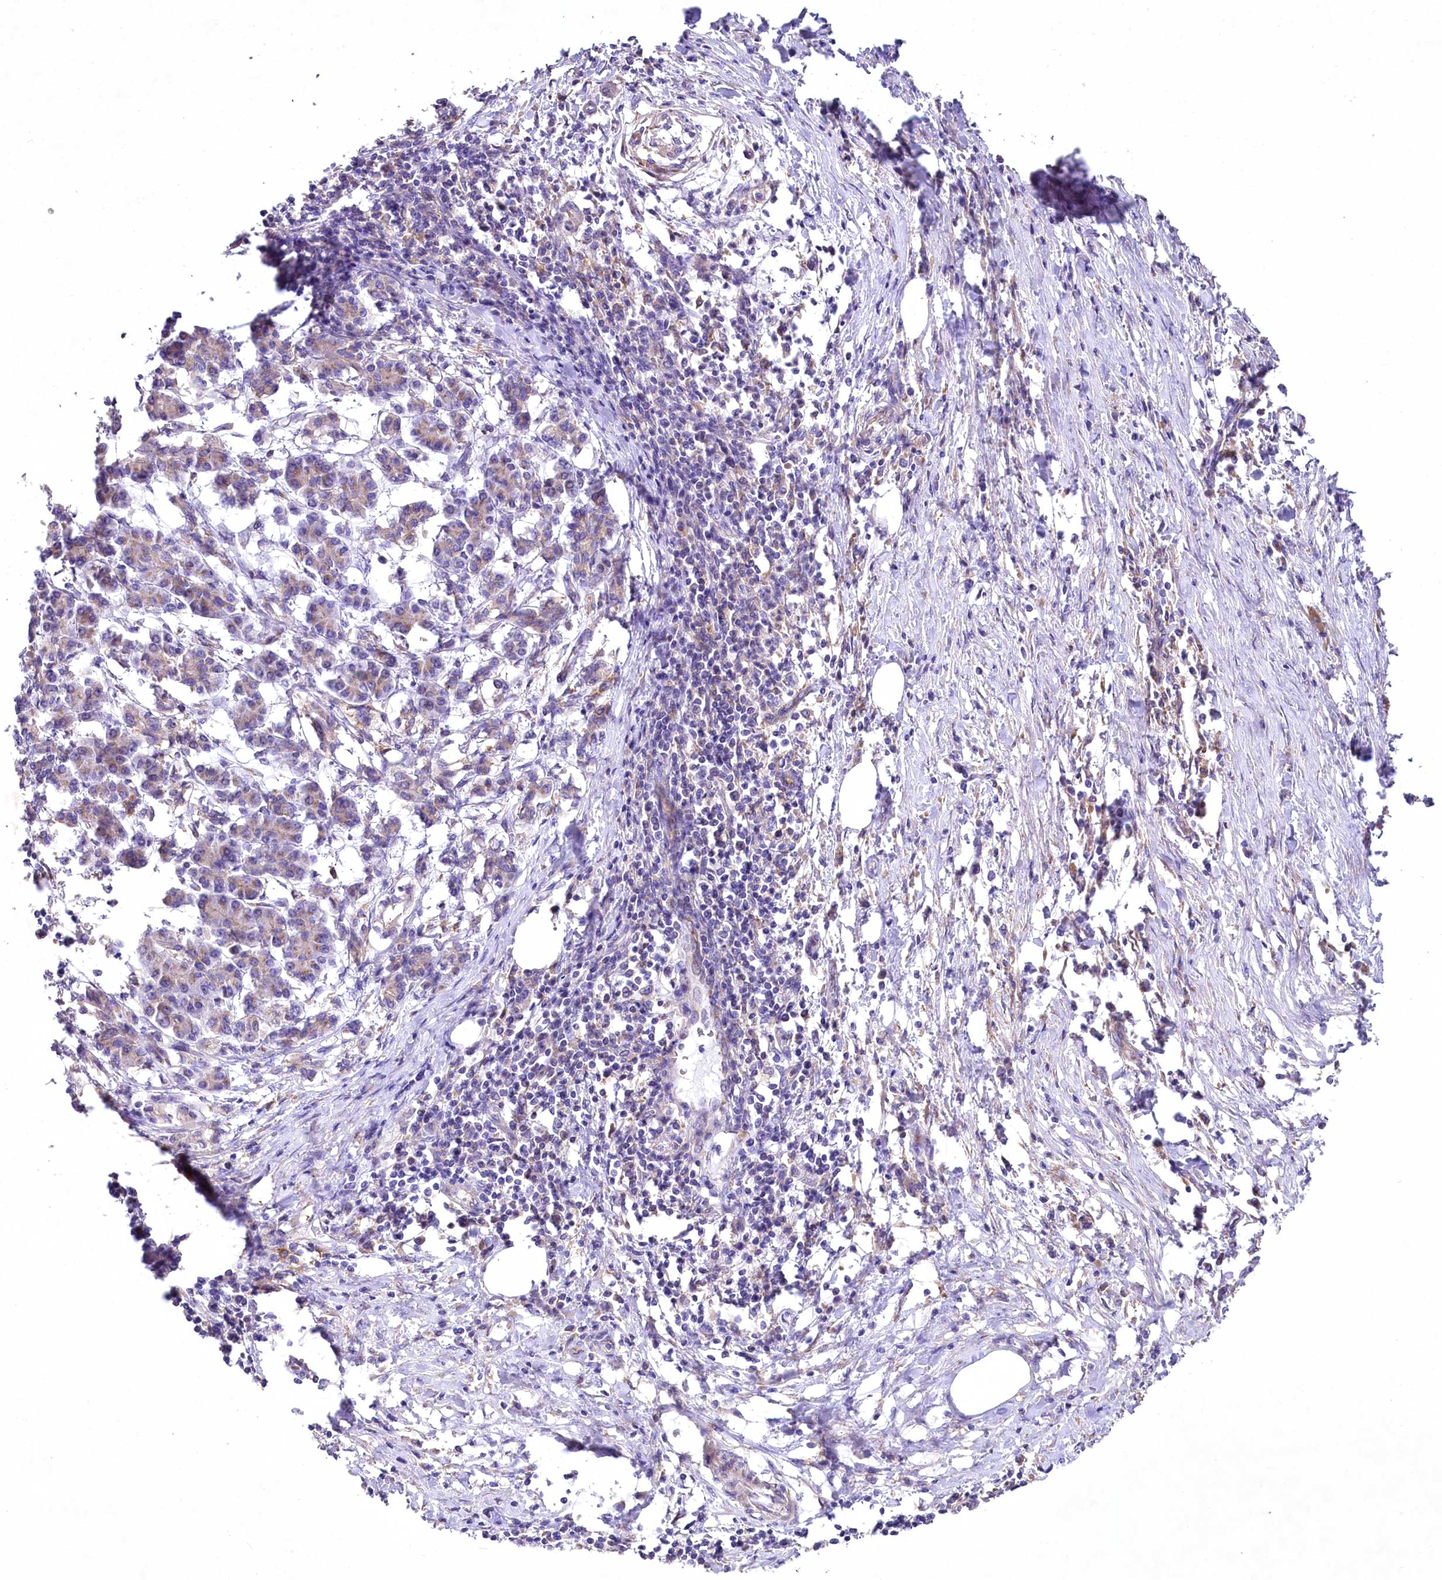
{"staining": {"intensity": "negative", "quantity": "none", "location": "none"}, "tissue": "pancreatic cancer", "cell_type": "Tumor cells", "image_type": "cancer", "snomed": [{"axis": "morphology", "description": "Adenocarcinoma, NOS"}, {"axis": "topography", "description": "Pancreas"}], "caption": "Tumor cells are negative for protein expression in human pancreatic adenocarcinoma.", "gene": "STX6", "patient": {"sex": "female", "age": 55}}